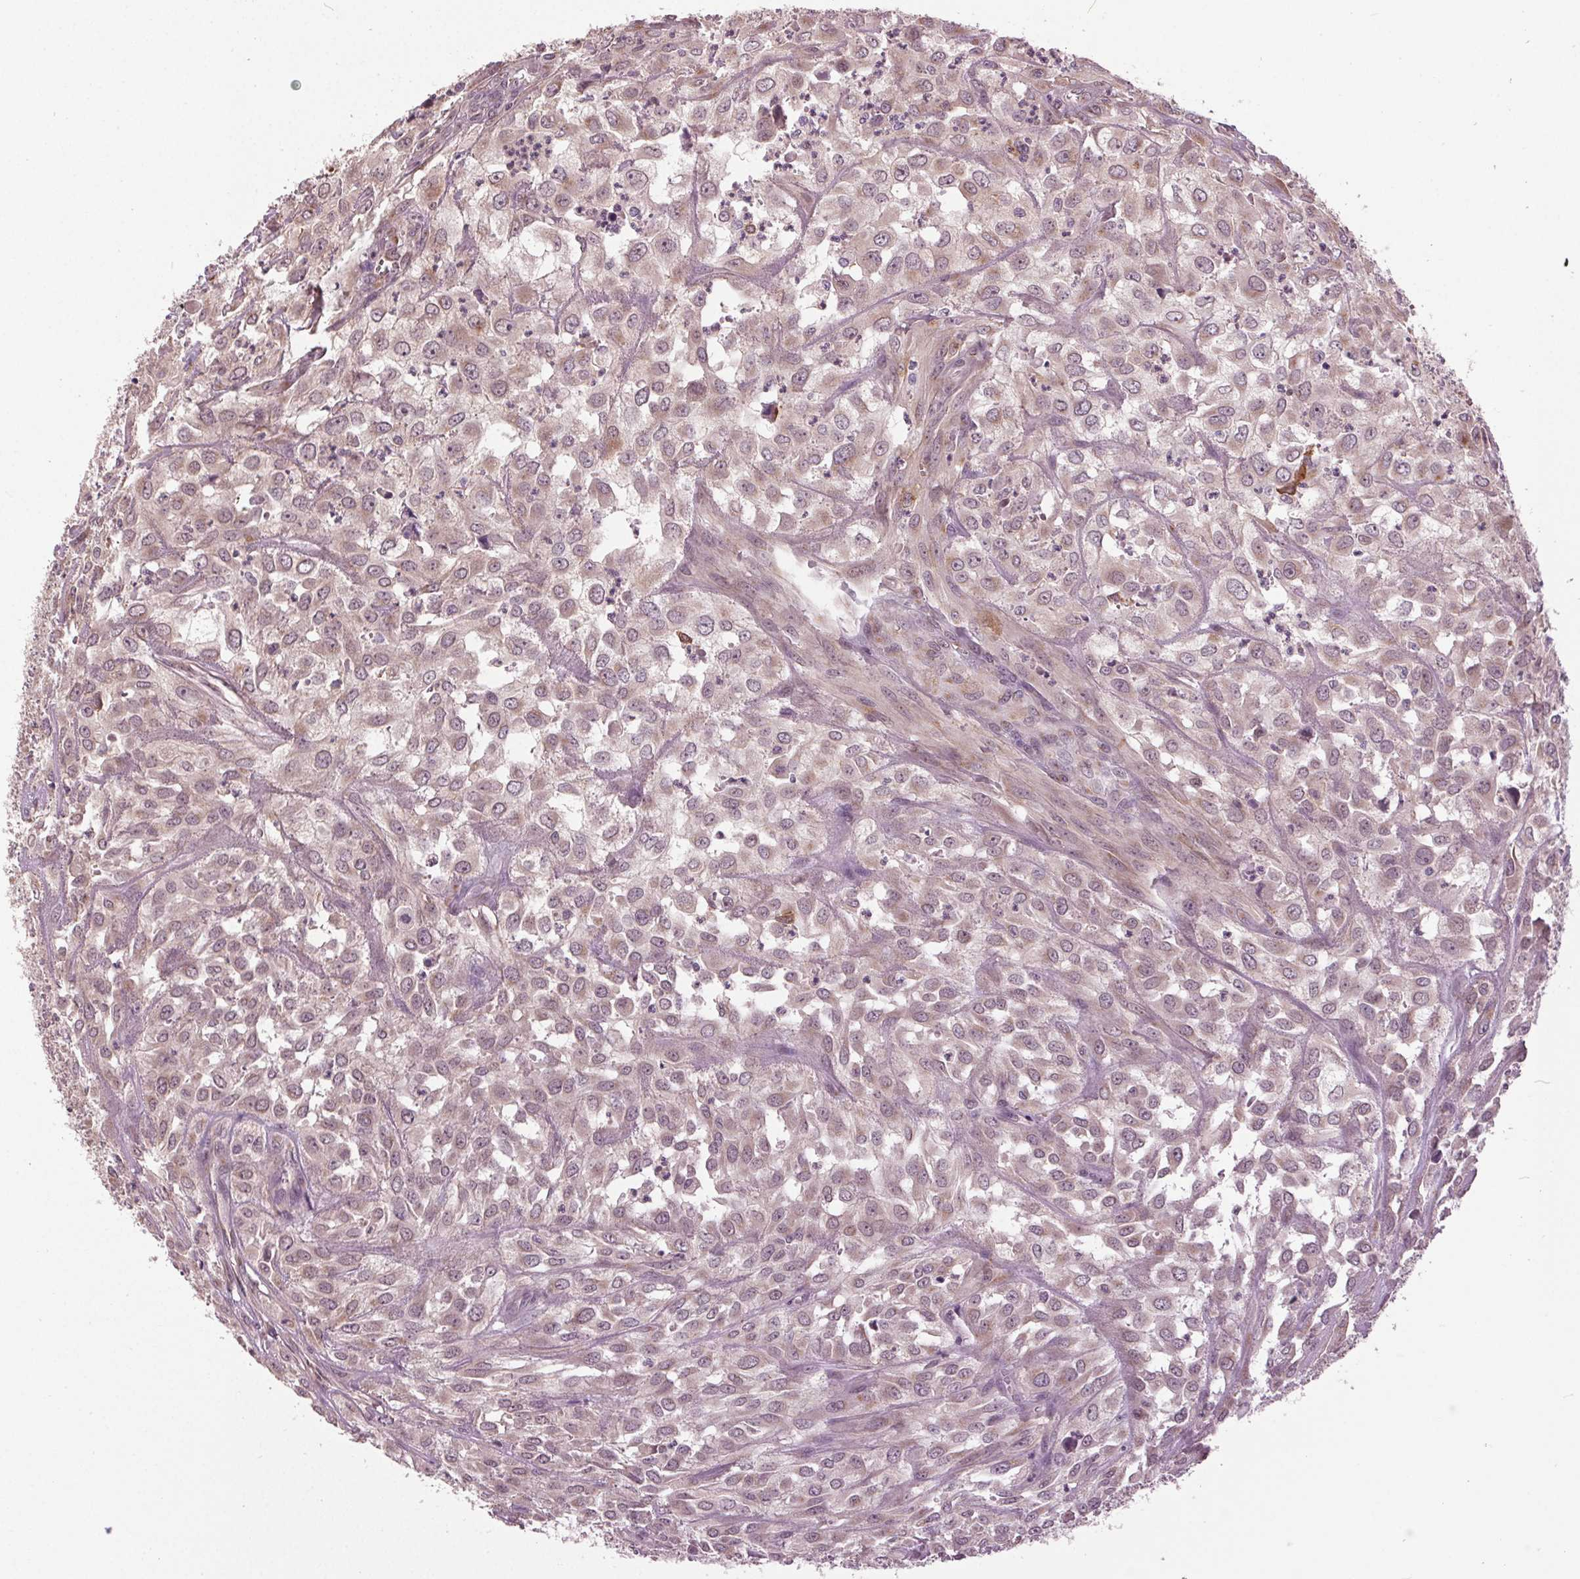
{"staining": {"intensity": "weak", "quantity": "25%-75%", "location": "cytoplasmic/membranous"}, "tissue": "urothelial cancer", "cell_type": "Tumor cells", "image_type": "cancer", "snomed": [{"axis": "morphology", "description": "Urothelial carcinoma, High grade"}, {"axis": "topography", "description": "Urinary bladder"}], "caption": "Immunohistochemistry (IHC) (DAB (3,3'-diaminobenzidine)) staining of high-grade urothelial carcinoma shows weak cytoplasmic/membranous protein expression in approximately 25%-75% of tumor cells.", "gene": "BSDC1", "patient": {"sex": "male", "age": 67}}